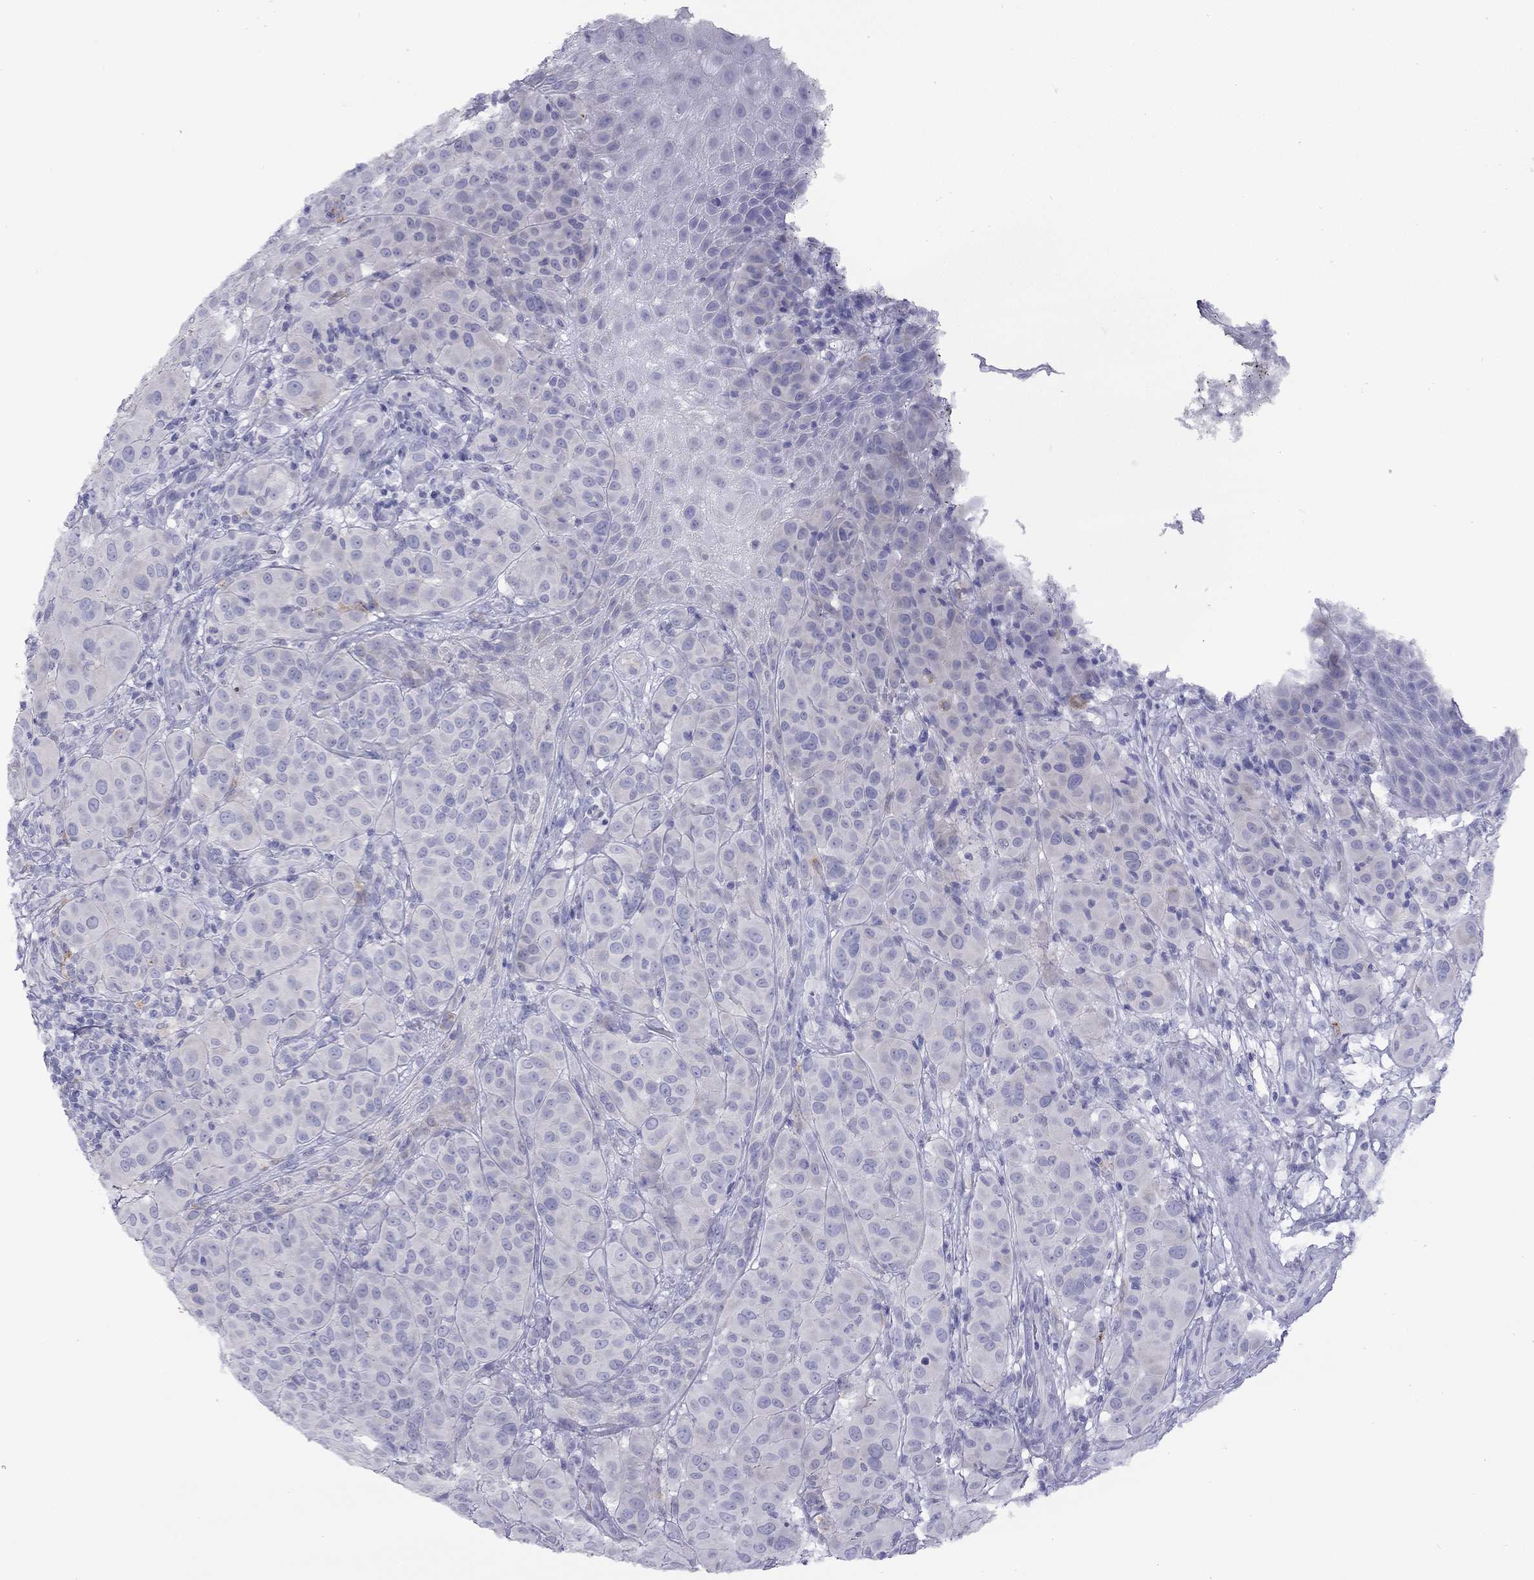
{"staining": {"intensity": "negative", "quantity": "none", "location": "none"}, "tissue": "melanoma", "cell_type": "Tumor cells", "image_type": "cancer", "snomed": [{"axis": "morphology", "description": "Malignant melanoma, NOS"}, {"axis": "topography", "description": "Skin"}], "caption": "Tumor cells are negative for protein expression in human malignant melanoma. (Immunohistochemistry (ihc), brightfield microscopy, high magnification).", "gene": "CPNE4", "patient": {"sex": "female", "age": 87}}